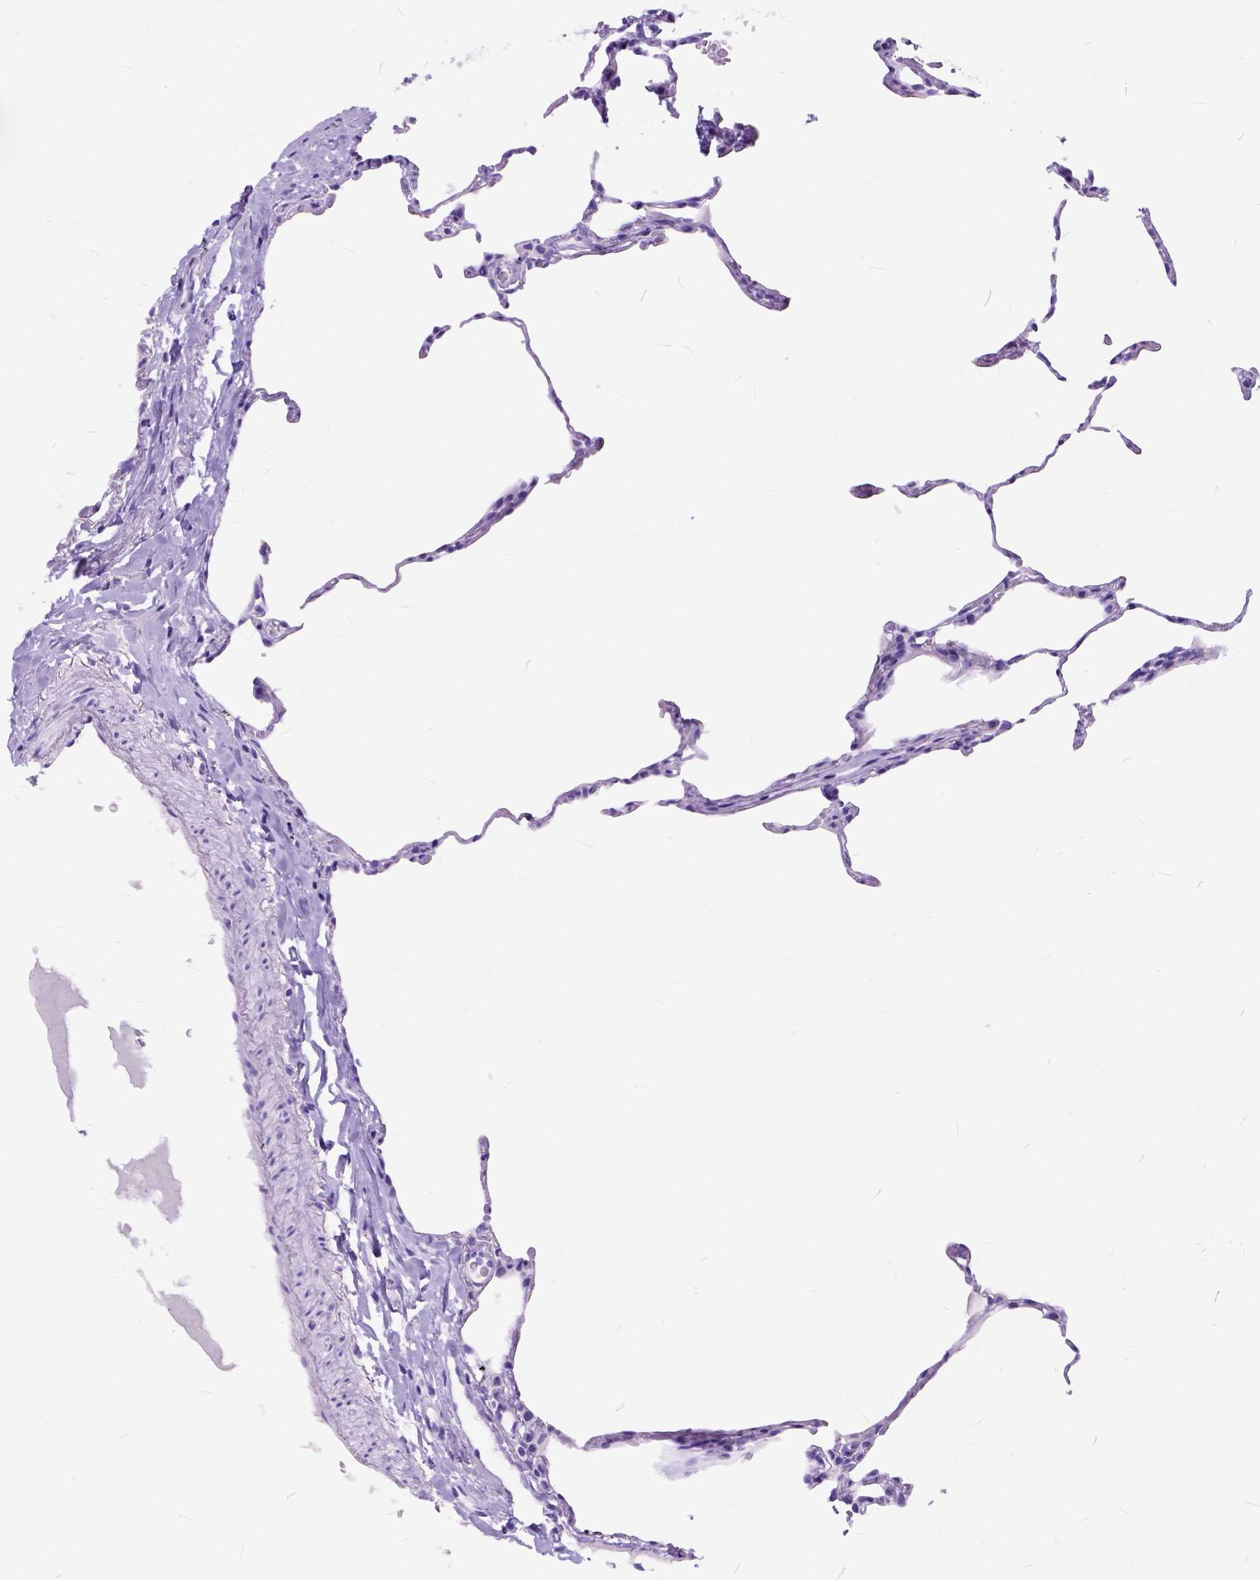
{"staining": {"intensity": "negative", "quantity": "none", "location": "none"}, "tissue": "lung", "cell_type": "Alveolar cells", "image_type": "normal", "snomed": [{"axis": "morphology", "description": "Normal tissue, NOS"}, {"axis": "topography", "description": "Lung"}], "caption": "IHC micrograph of normal lung: human lung stained with DAB displays no significant protein expression in alveolar cells.", "gene": "C1QTNF3", "patient": {"sex": "female", "age": 57}}